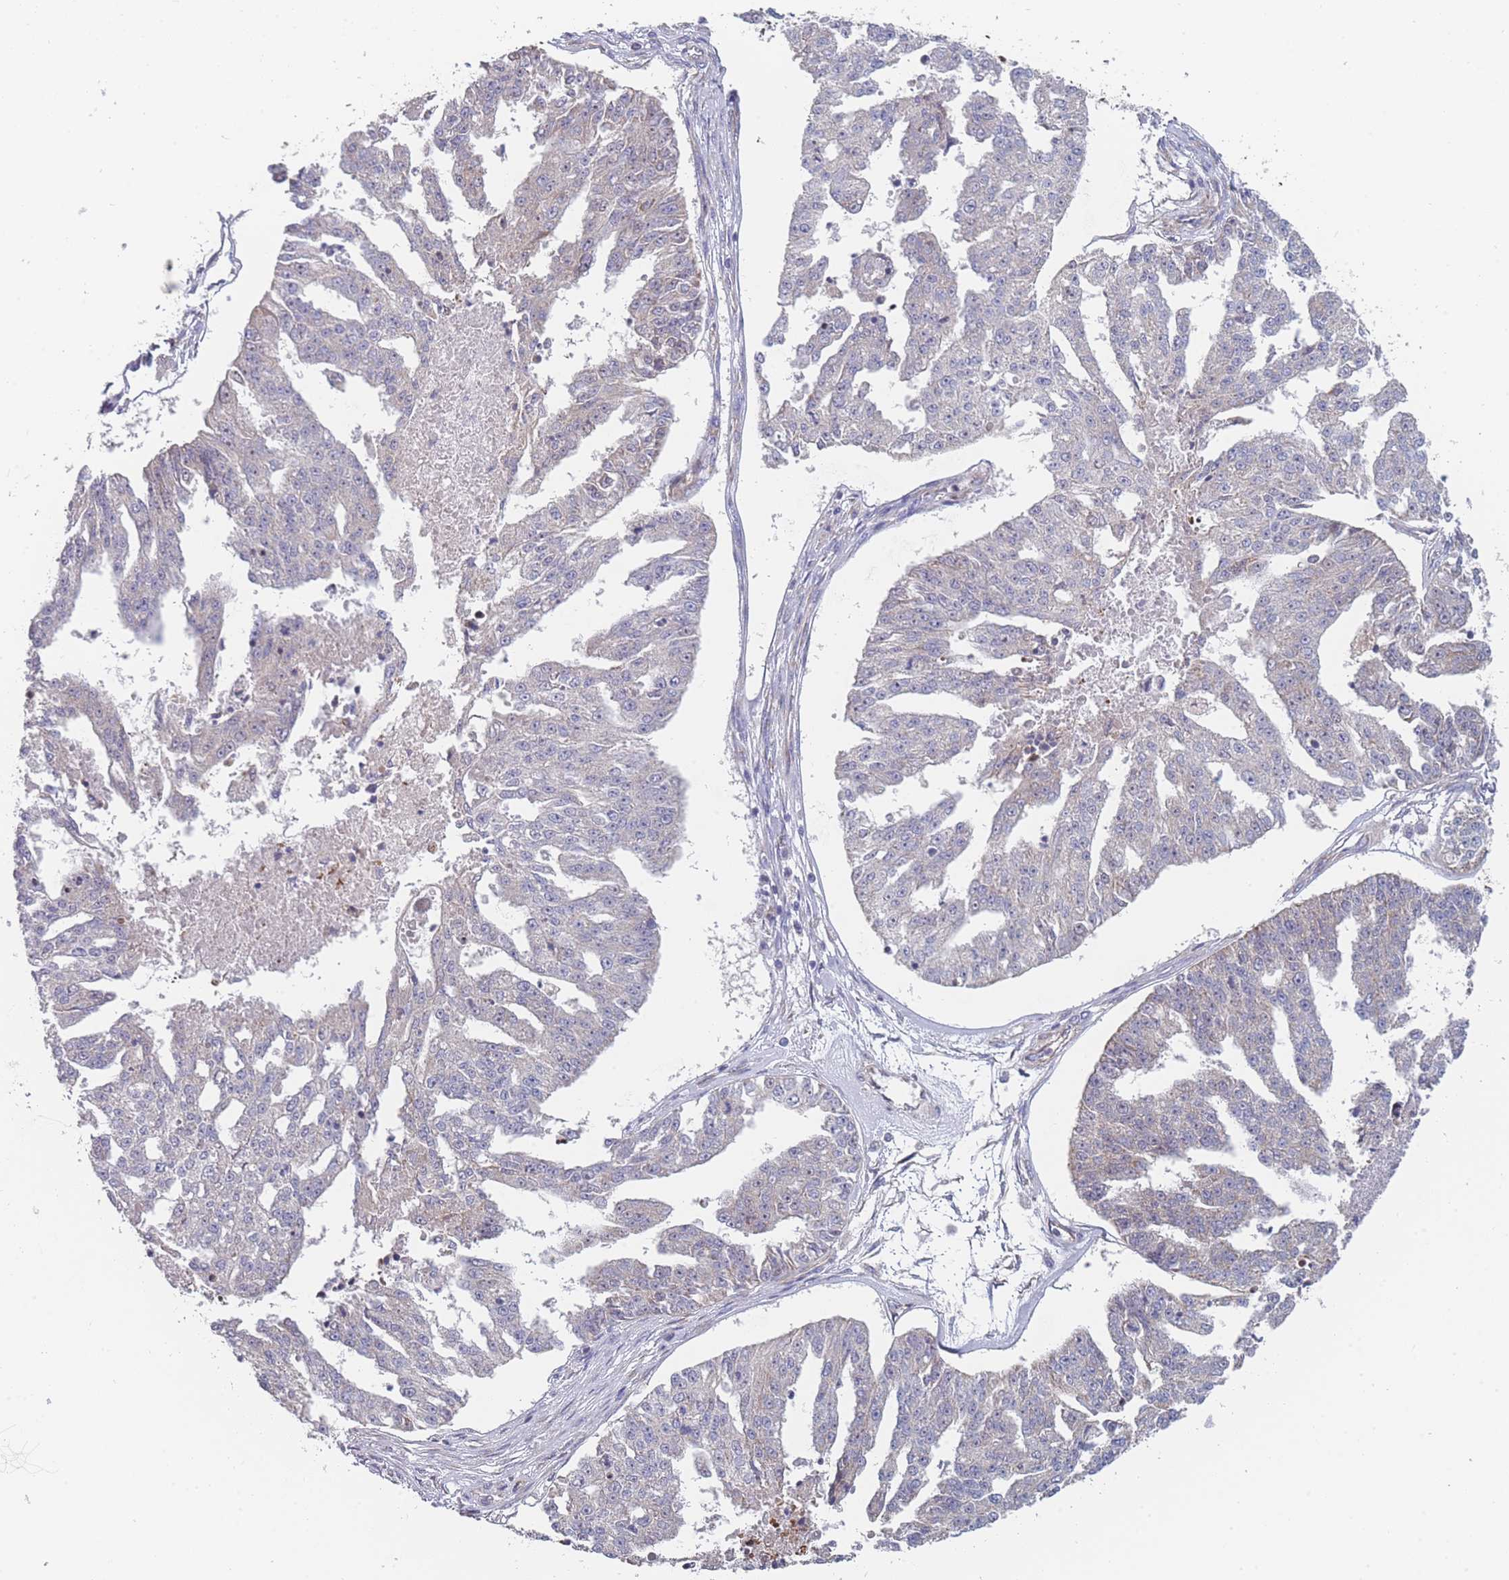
{"staining": {"intensity": "negative", "quantity": "none", "location": "none"}, "tissue": "ovarian cancer", "cell_type": "Tumor cells", "image_type": "cancer", "snomed": [{"axis": "morphology", "description": "Cystadenocarcinoma, serous, NOS"}, {"axis": "topography", "description": "Ovary"}], "caption": "Immunohistochemistry micrograph of ovarian cancer stained for a protein (brown), which displays no staining in tumor cells.", "gene": "MTRES1", "patient": {"sex": "female", "age": 58}}